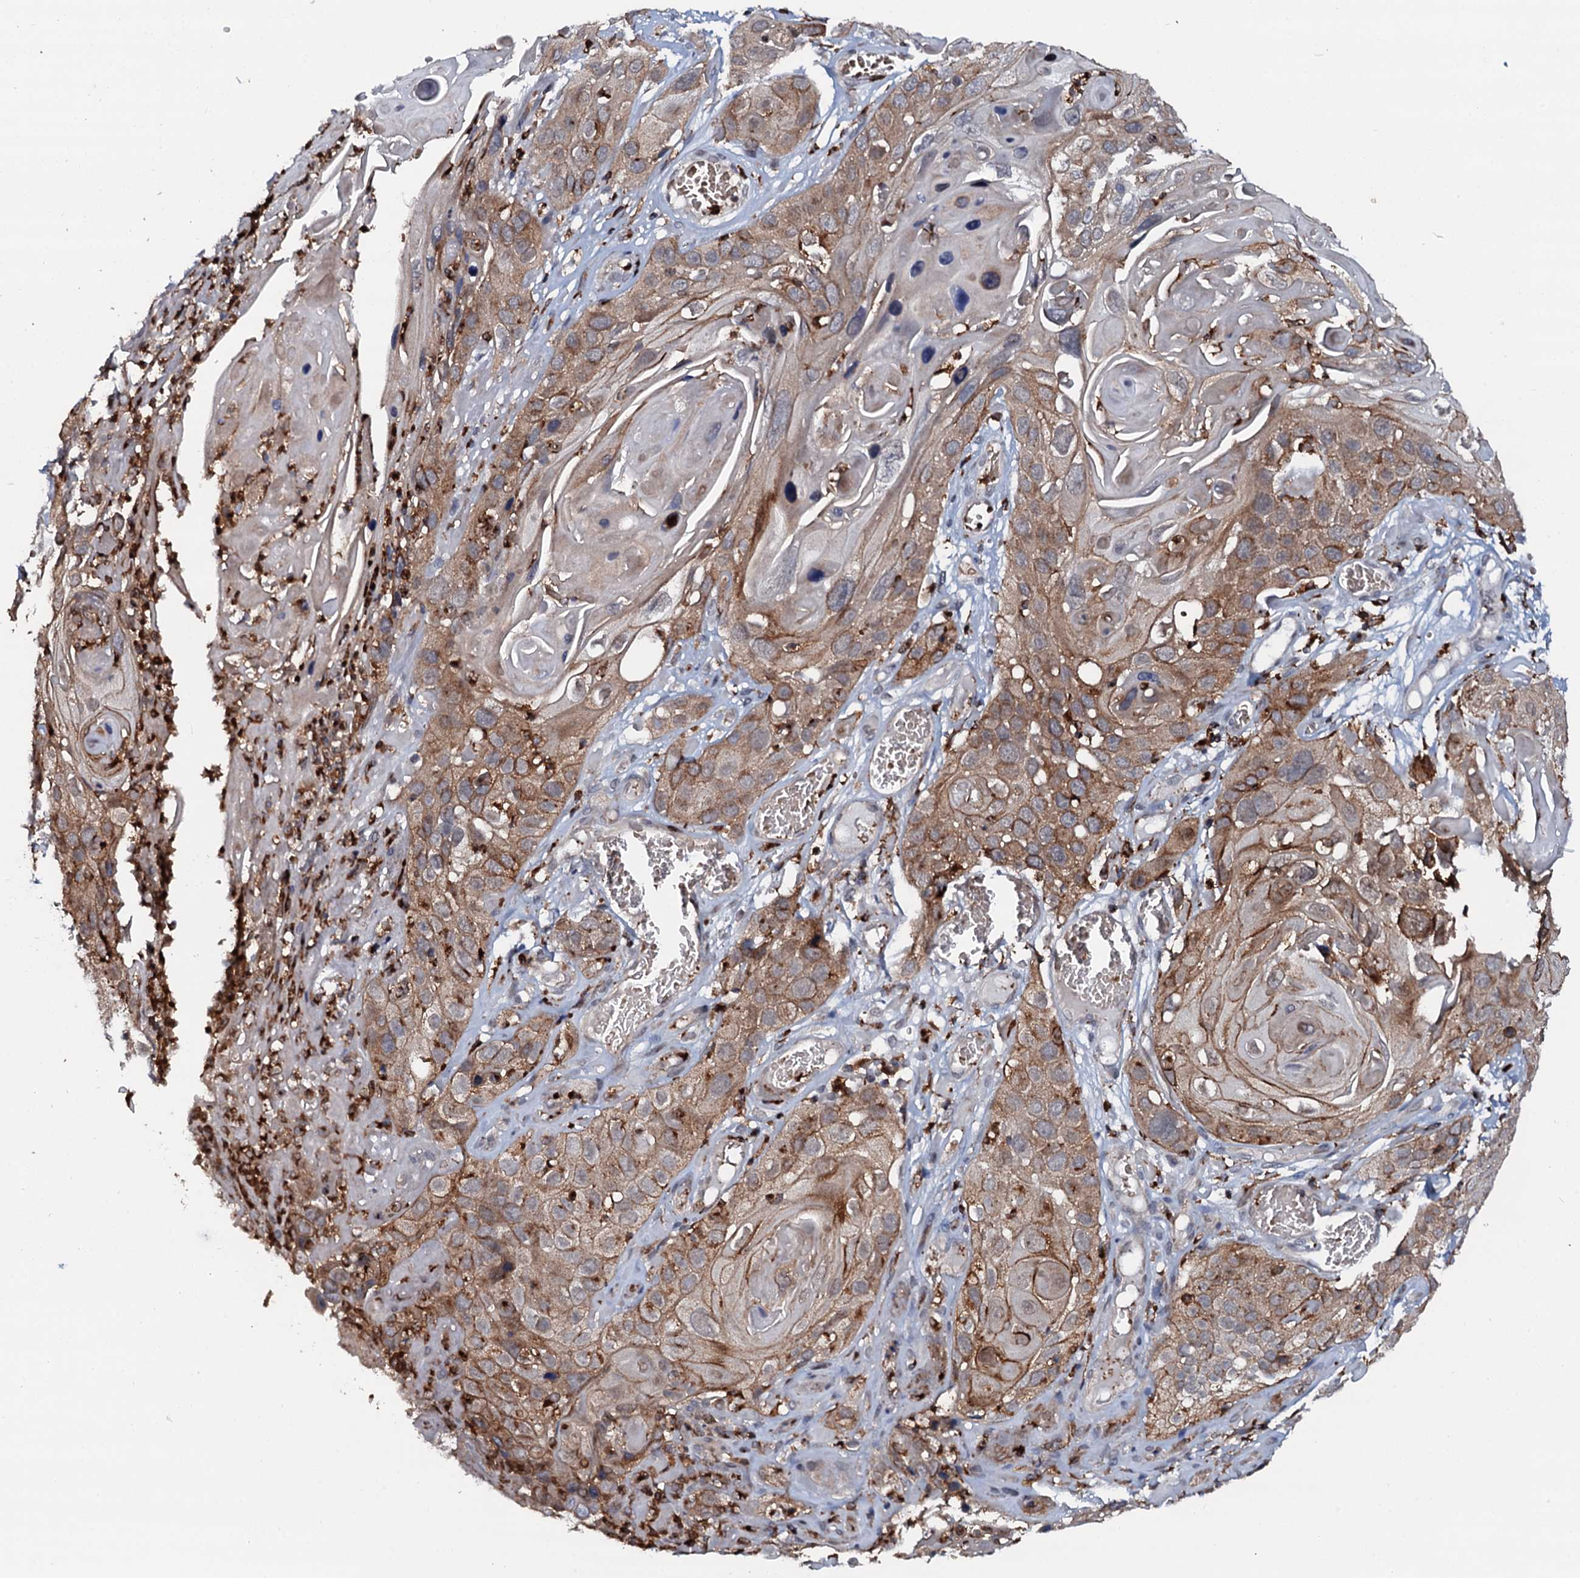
{"staining": {"intensity": "moderate", "quantity": "25%-75%", "location": "cytoplasmic/membranous"}, "tissue": "skin cancer", "cell_type": "Tumor cells", "image_type": "cancer", "snomed": [{"axis": "morphology", "description": "Squamous cell carcinoma, NOS"}, {"axis": "topography", "description": "Skin"}], "caption": "Skin cancer stained for a protein shows moderate cytoplasmic/membranous positivity in tumor cells.", "gene": "VAMP8", "patient": {"sex": "male", "age": 55}}